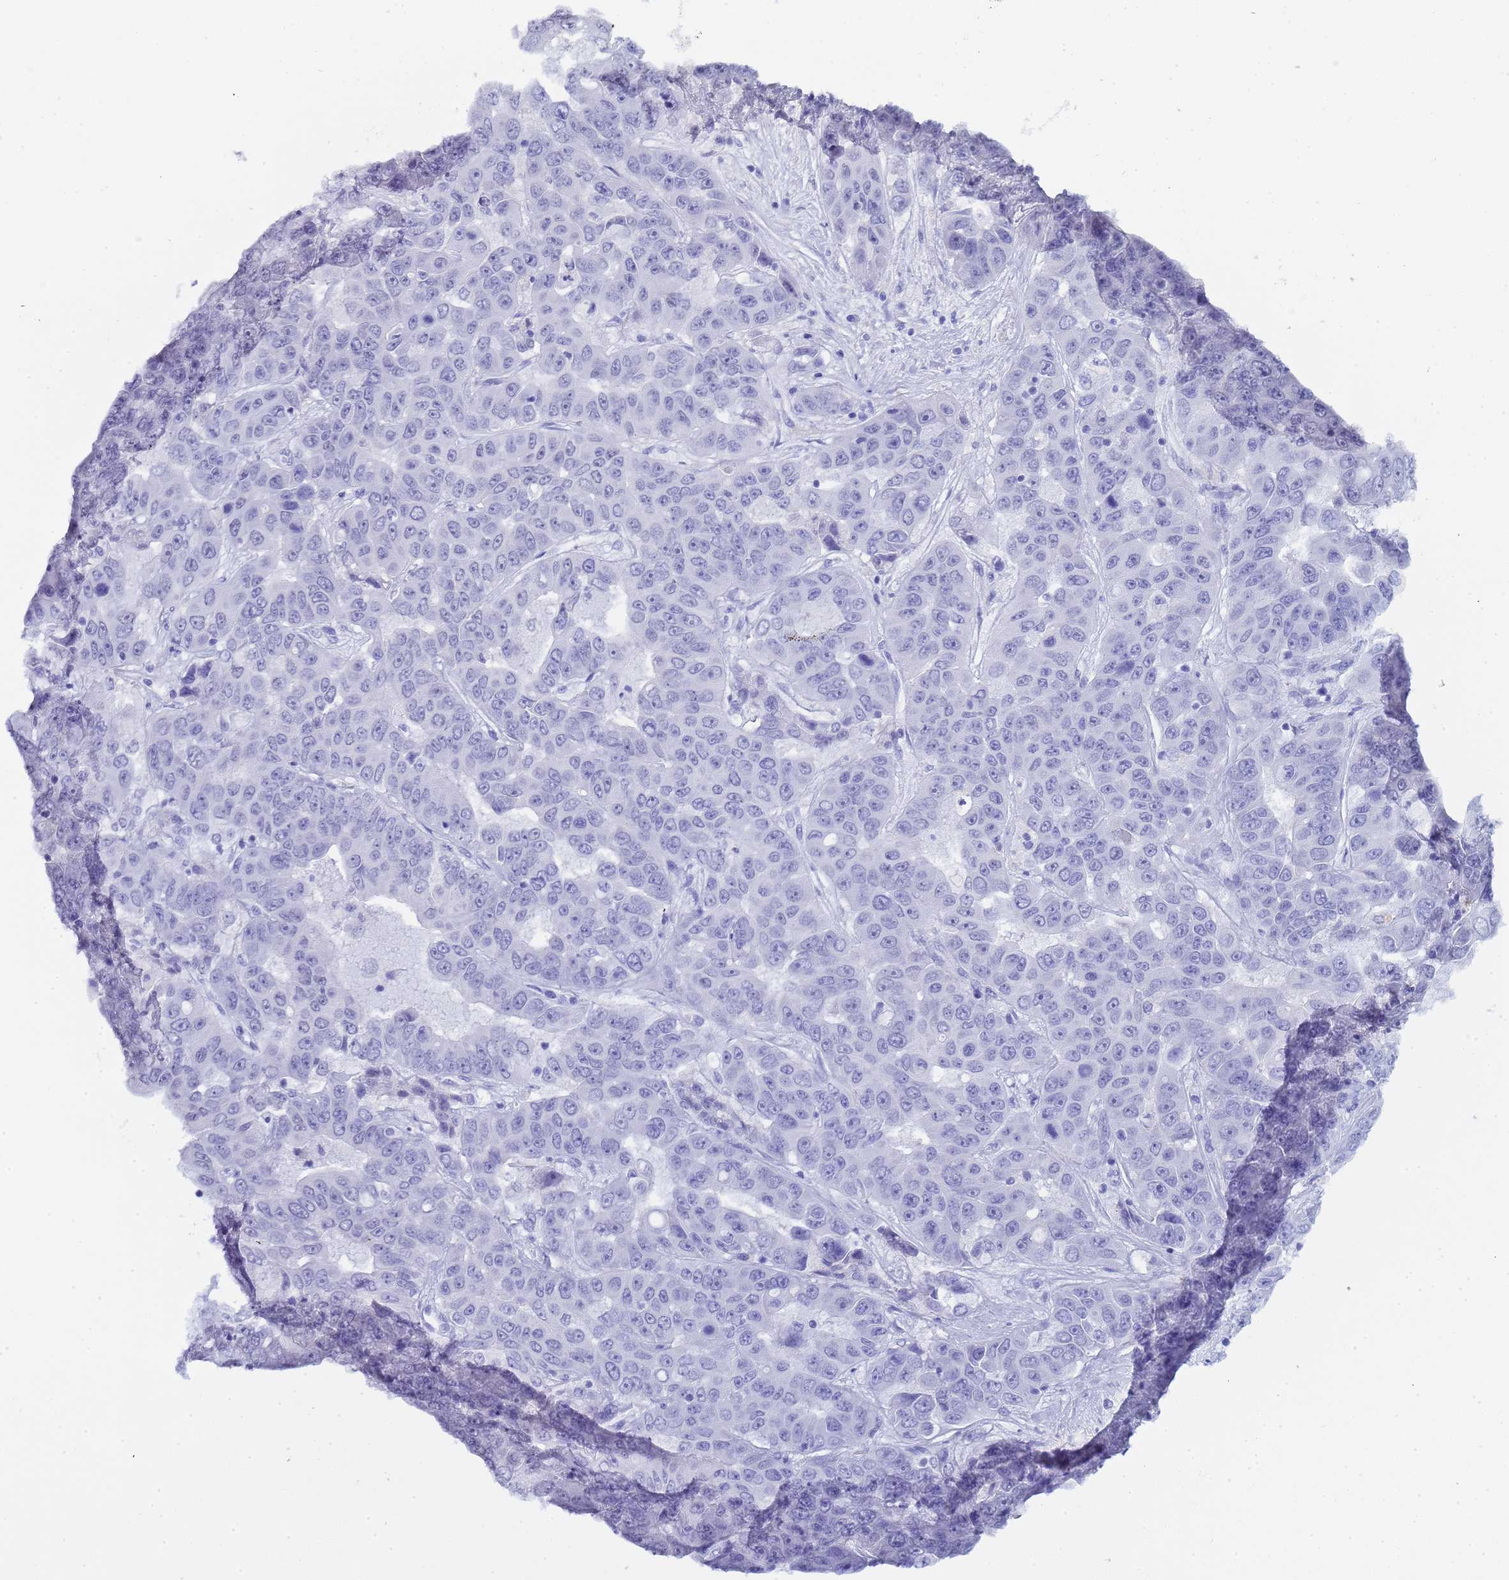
{"staining": {"intensity": "negative", "quantity": "none", "location": "none"}, "tissue": "liver cancer", "cell_type": "Tumor cells", "image_type": "cancer", "snomed": [{"axis": "morphology", "description": "Cholangiocarcinoma"}, {"axis": "topography", "description": "Liver"}], "caption": "High magnification brightfield microscopy of liver cholangiocarcinoma stained with DAB (brown) and counterstained with hematoxylin (blue): tumor cells show no significant positivity.", "gene": "CTRC", "patient": {"sex": "female", "age": 52}}